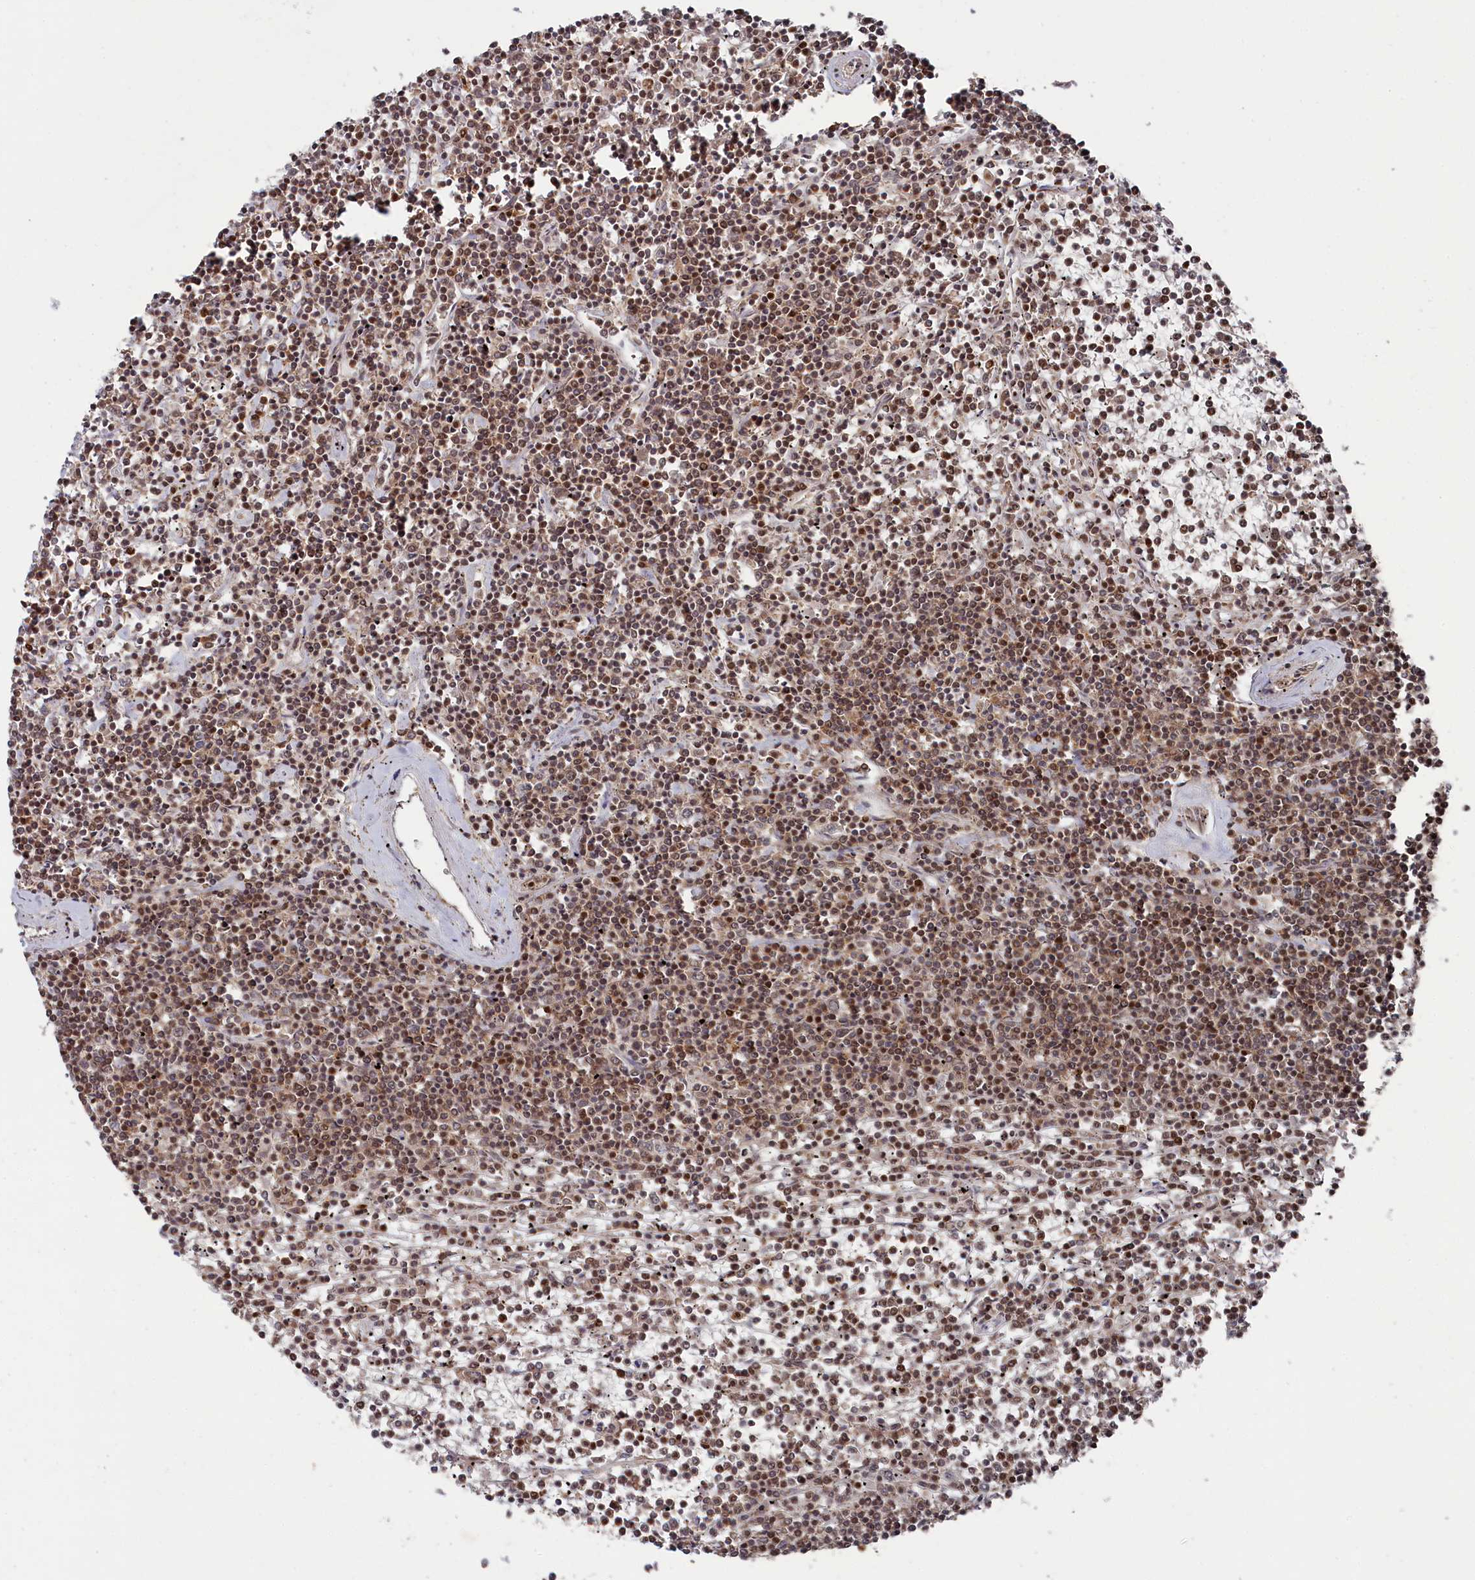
{"staining": {"intensity": "moderate", "quantity": ">75%", "location": "nuclear"}, "tissue": "lymphoma", "cell_type": "Tumor cells", "image_type": "cancer", "snomed": [{"axis": "morphology", "description": "Malignant lymphoma, non-Hodgkin's type, Low grade"}, {"axis": "topography", "description": "Spleen"}], "caption": "Moderate nuclear positivity for a protein is present in approximately >75% of tumor cells of malignant lymphoma, non-Hodgkin's type (low-grade) using IHC.", "gene": "BORCS7", "patient": {"sex": "female", "age": 19}}